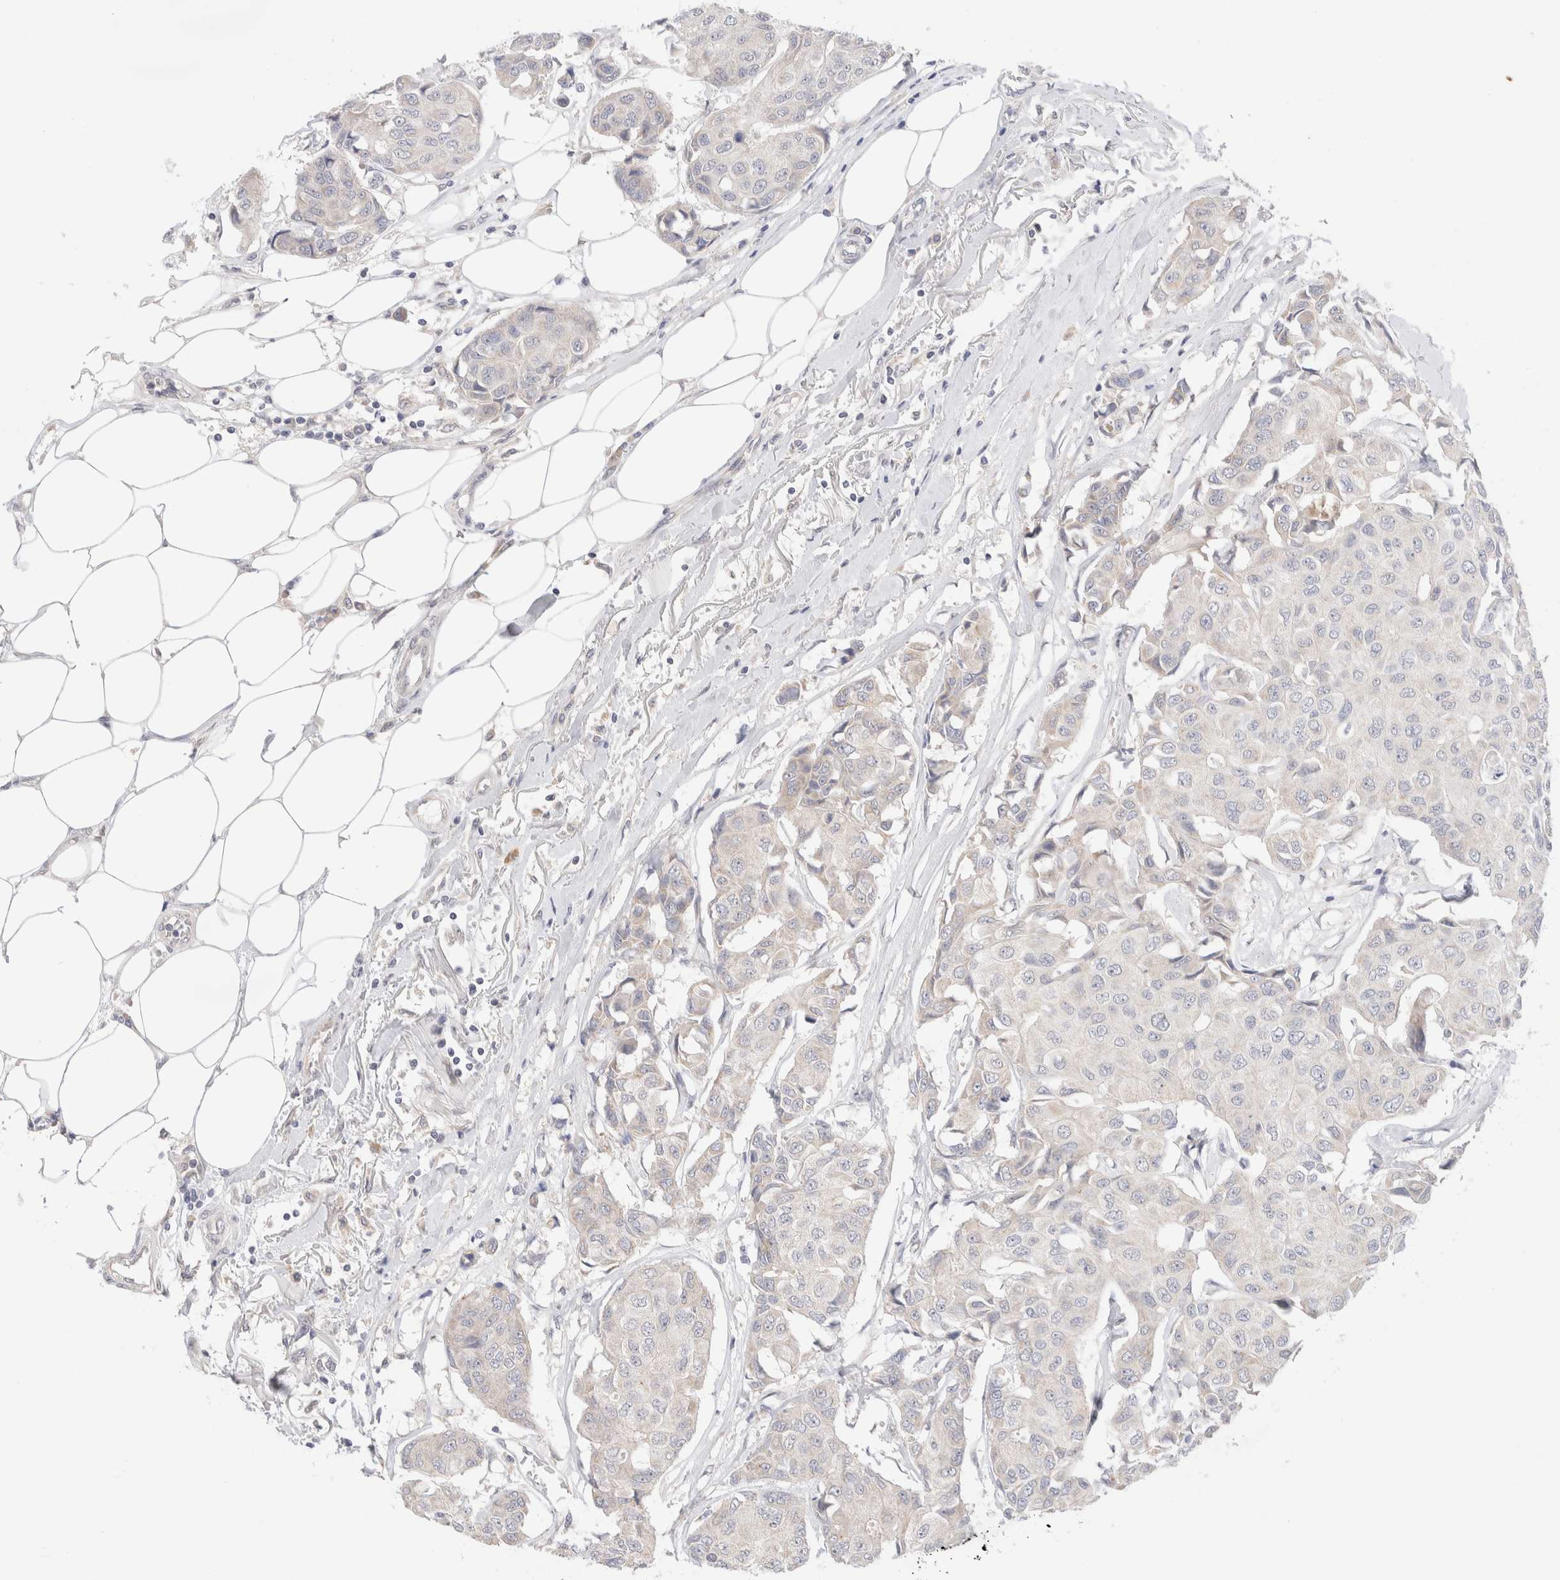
{"staining": {"intensity": "negative", "quantity": "none", "location": "none"}, "tissue": "breast cancer", "cell_type": "Tumor cells", "image_type": "cancer", "snomed": [{"axis": "morphology", "description": "Duct carcinoma"}, {"axis": "topography", "description": "Breast"}], "caption": "Tumor cells are negative for protein expression in human breast cancer.", "gene": "SPATA20", "patient": {"sex": "female", "age": 80}}